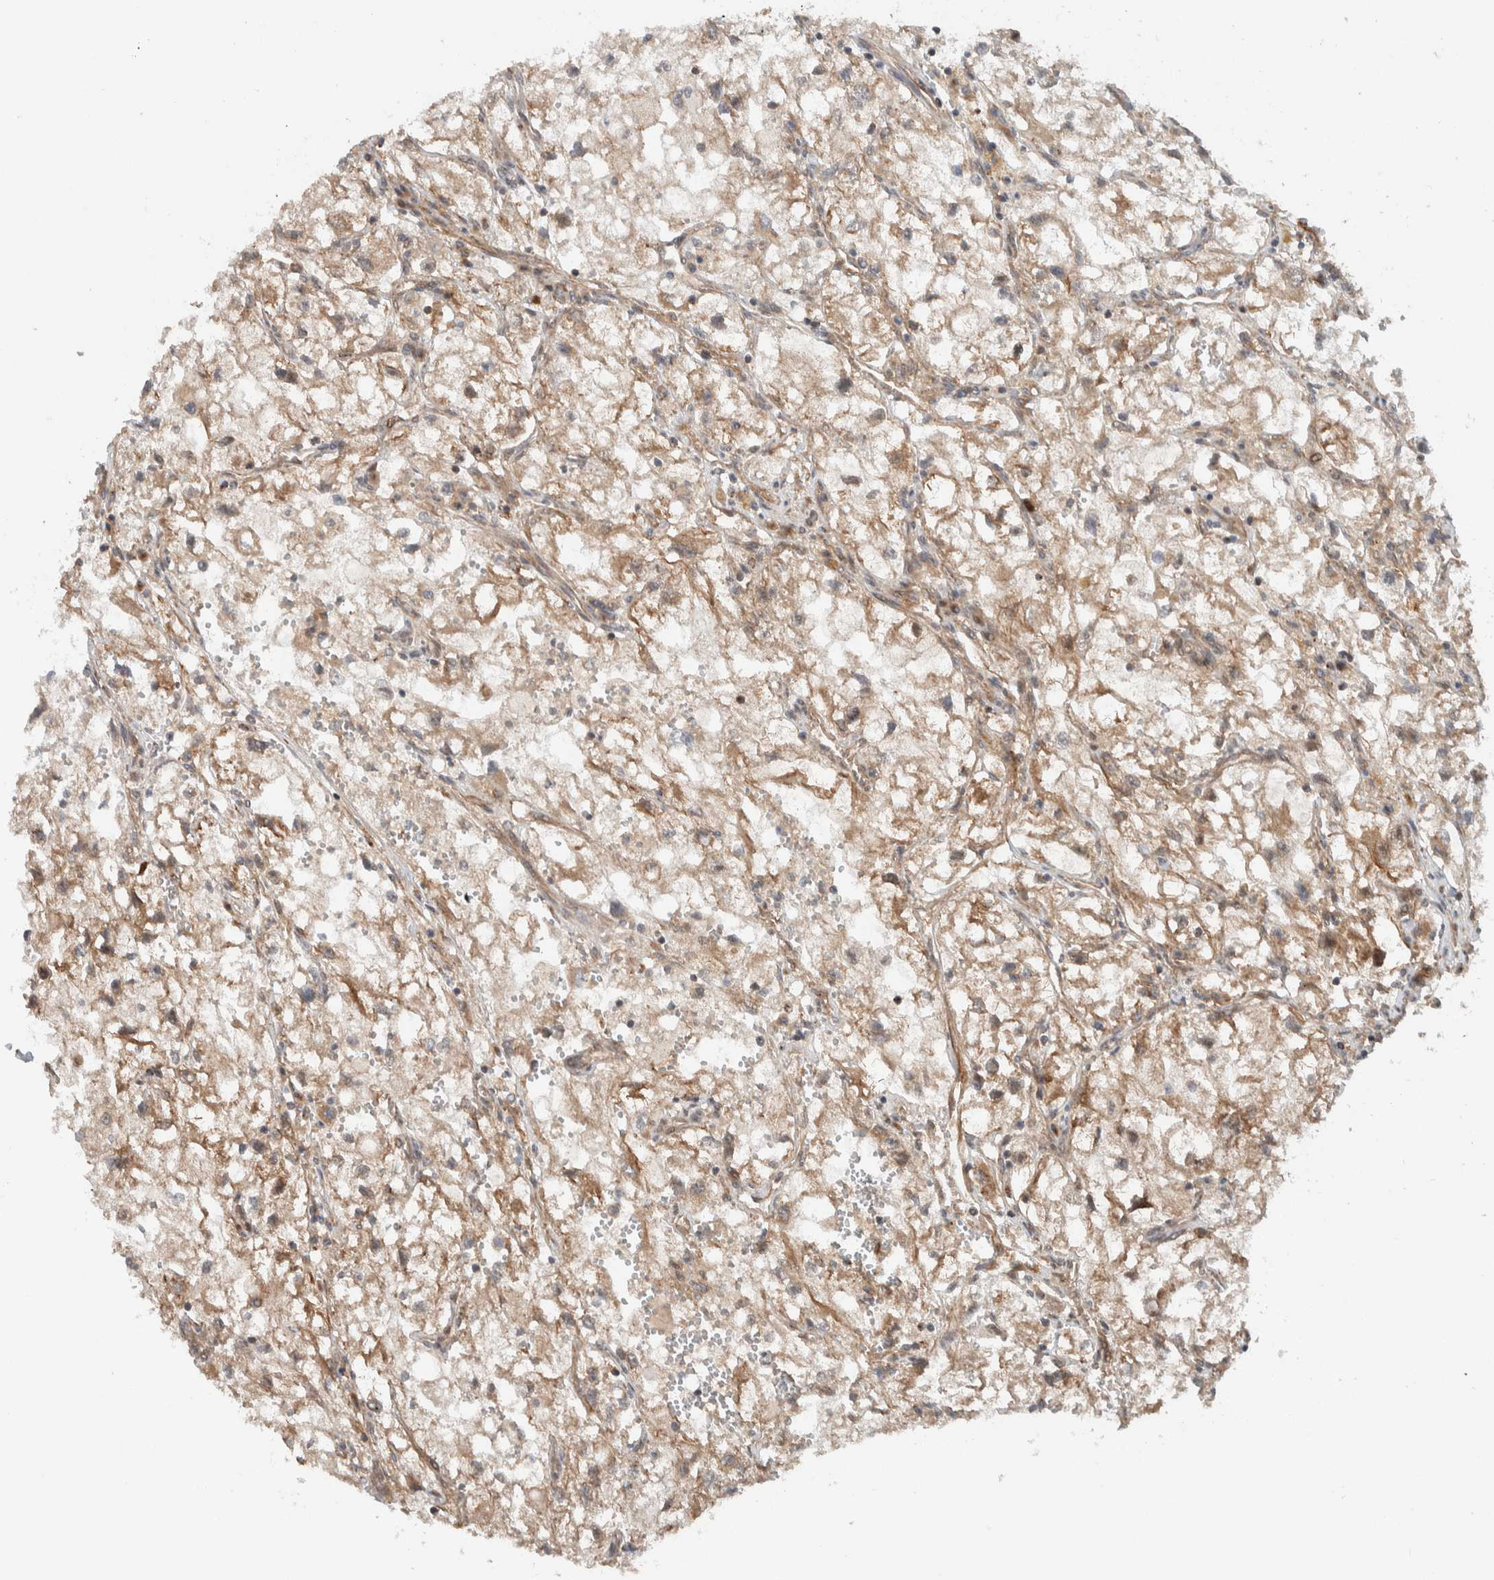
{"staining": {"intensity": "weak", "quantity": ">75%", "location": "cytoplasmic/membranous"}, "tissue": "renal cancer", "cell_type": "Tumor cells", "image_type": "cancer", "snomed": [{"axis": "morphology", "description": "Adenocarcinoma, NOS"}, {"axis": "topography", "description": "Kidney"}], "caption": "The image displays a brown stain indicating the presence of a protein in the cytoplasmic/membranous of tumor cells in renal cancer (adenocarcinoma).", "gene": "KLHL6", "patient": {"sex": "female", "age": 70}}